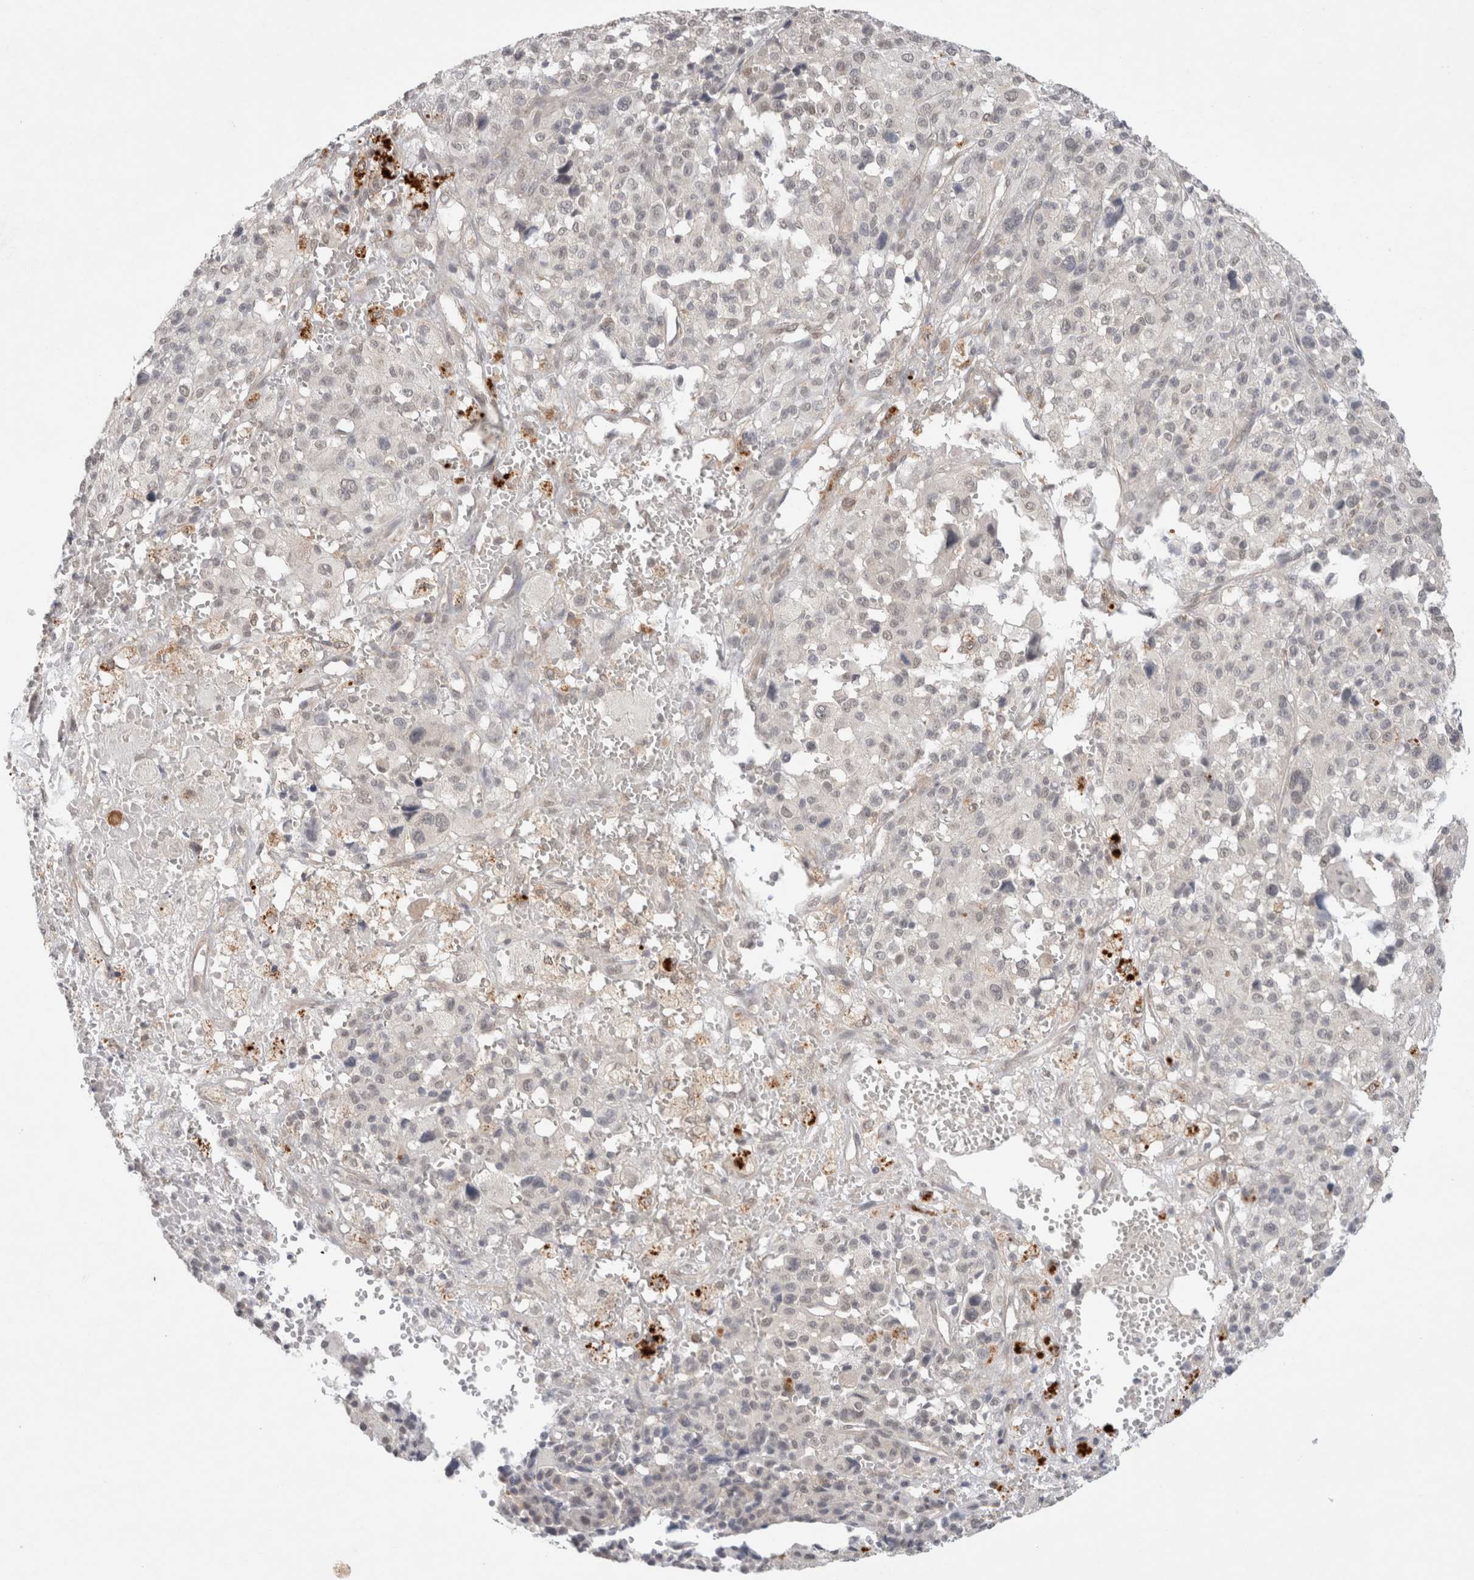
{"staining": {"intensity": "negative", "quantity": "none", "location": "none"}, "tissue": "melanoma", "cell_type": "Tumor cells", "image_type": "cancer", "snomed": [{"axis": "morphology", "description": "Malignant melanoma, Metastatic site"}, {"axis": "topography", "description": "Skin"}], "caption": "IHC micrograph of neoplastic tissue: melanoma stained with DAB demonstrates no significant protein staining in tumor cells. (DAB immunohistochemistry (IHC) with hematoxylin counter stain).", "gene": "FBXO42", "patient": {"sex": "female", "age": 74}}